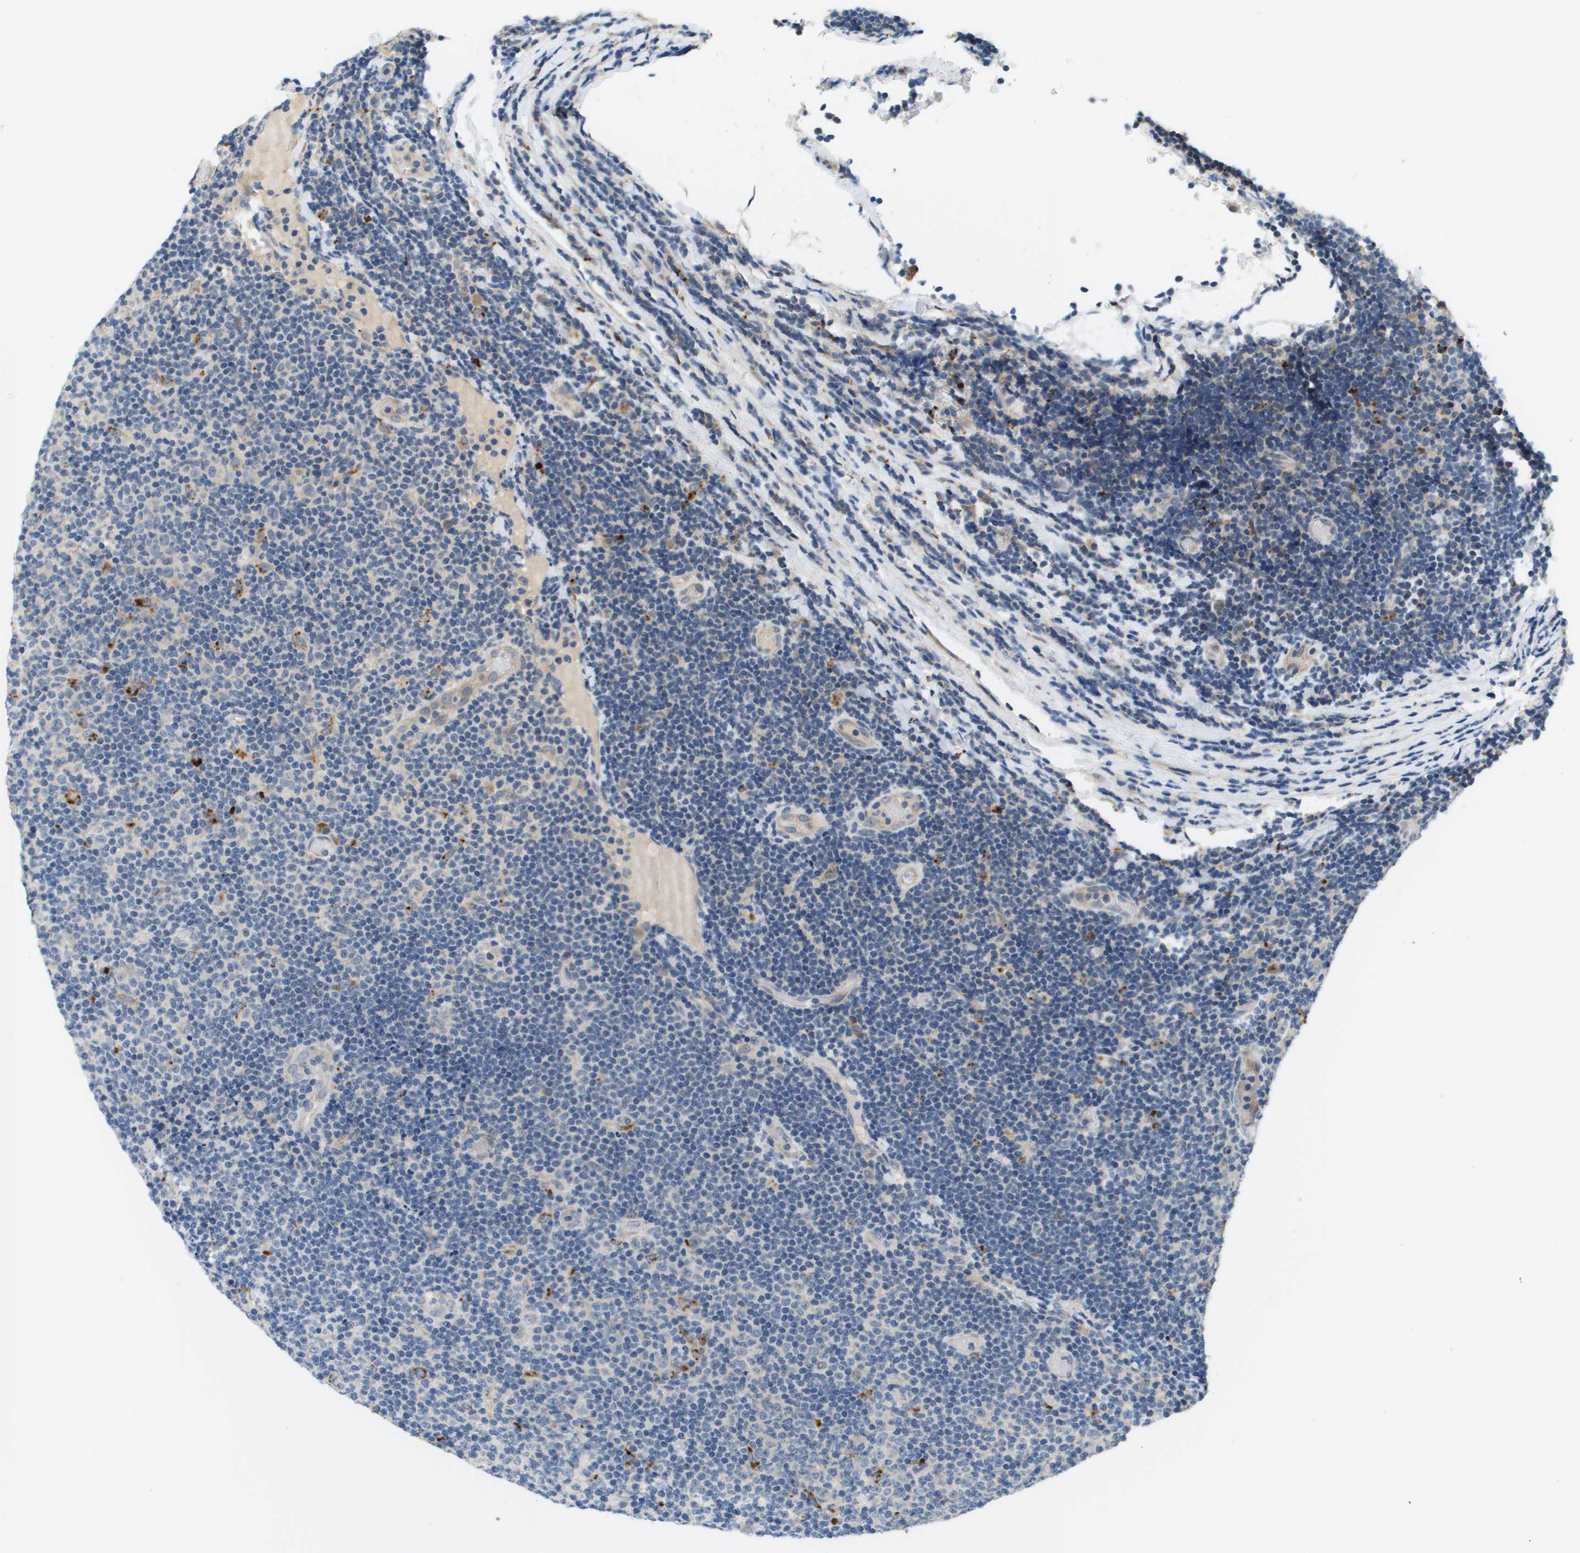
{"staining": {"intensity": "negative", "quantity": "none", "location": "none"}, "tissue": "lymphoma", "cell_type": "Tumor cells", "image_type": "cancer", "snomed": [{"axis": "morphology", "description": "Malignant lymphoma, non-Hodgkin's type, Low grade"}, {"axis": "topography", "description": "Lymph node"}], "caption": "This micrograph is of lymphoma stained with IHC to label a protein in brown with the nuclei are counter-stained blue. There is no staining in tumor cells.", "gene": "SLC25A20", "patient": {"sex": "male", "age": 83}}